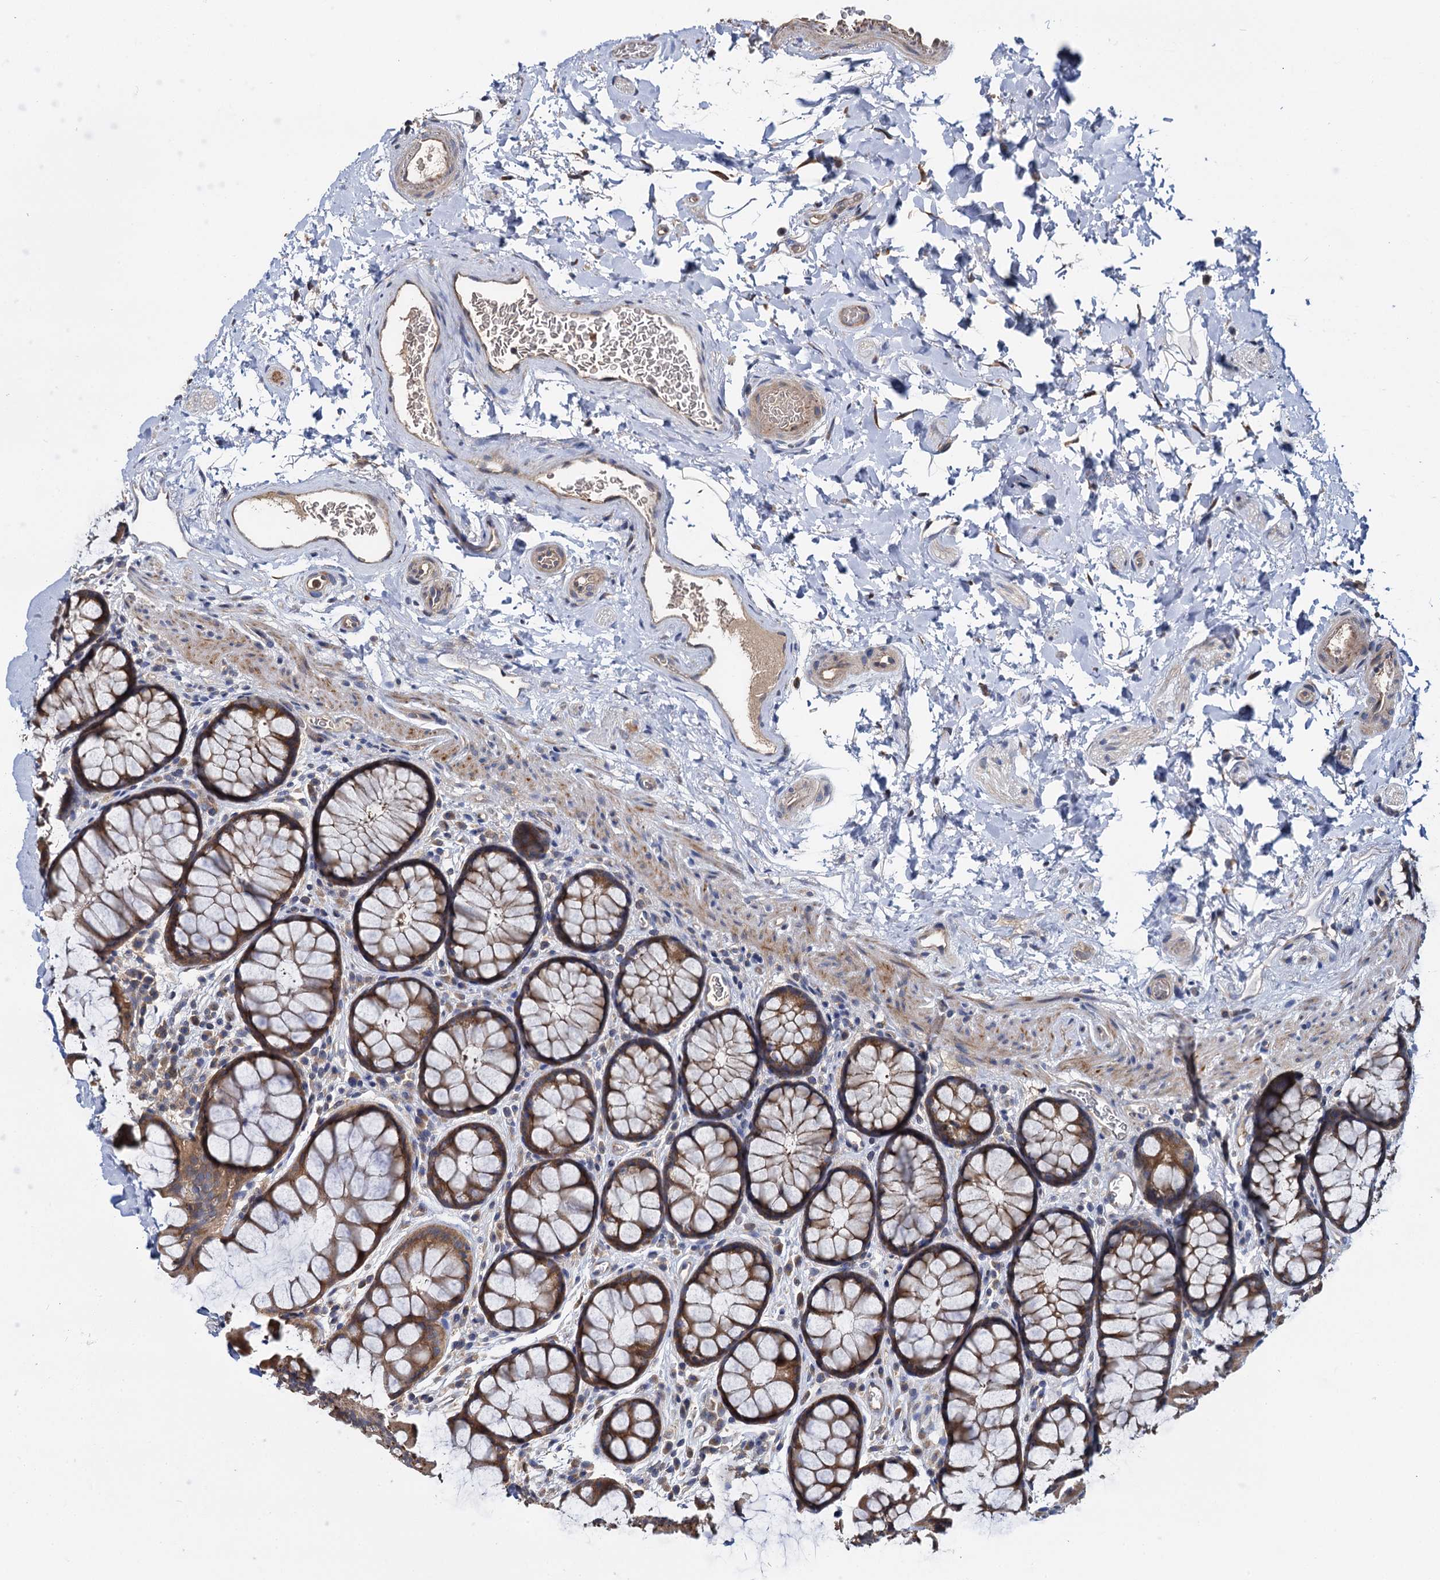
{"staining": {"intensity": "weak", "quantity": ">75%", "location": "cytoplasmic/membranous"}, "tissue": "colon", "cell_type": "Endothelial cells", "image_type": "normal", "snomed": [{"axis": "morphology", "description": "Normal tissue, NOS"}, {"axis": "topography", "description": "Colon"}], "caption": "Immunohistochemical staining of unremarkable human colon exhibits low levels of weak cytoplasmic/membranous positivity in approximately >75% of endothelial cells. Nuclei are stained in blue.", "gene": "CEP192", "patient": {"sex": "female", "age": 82}}